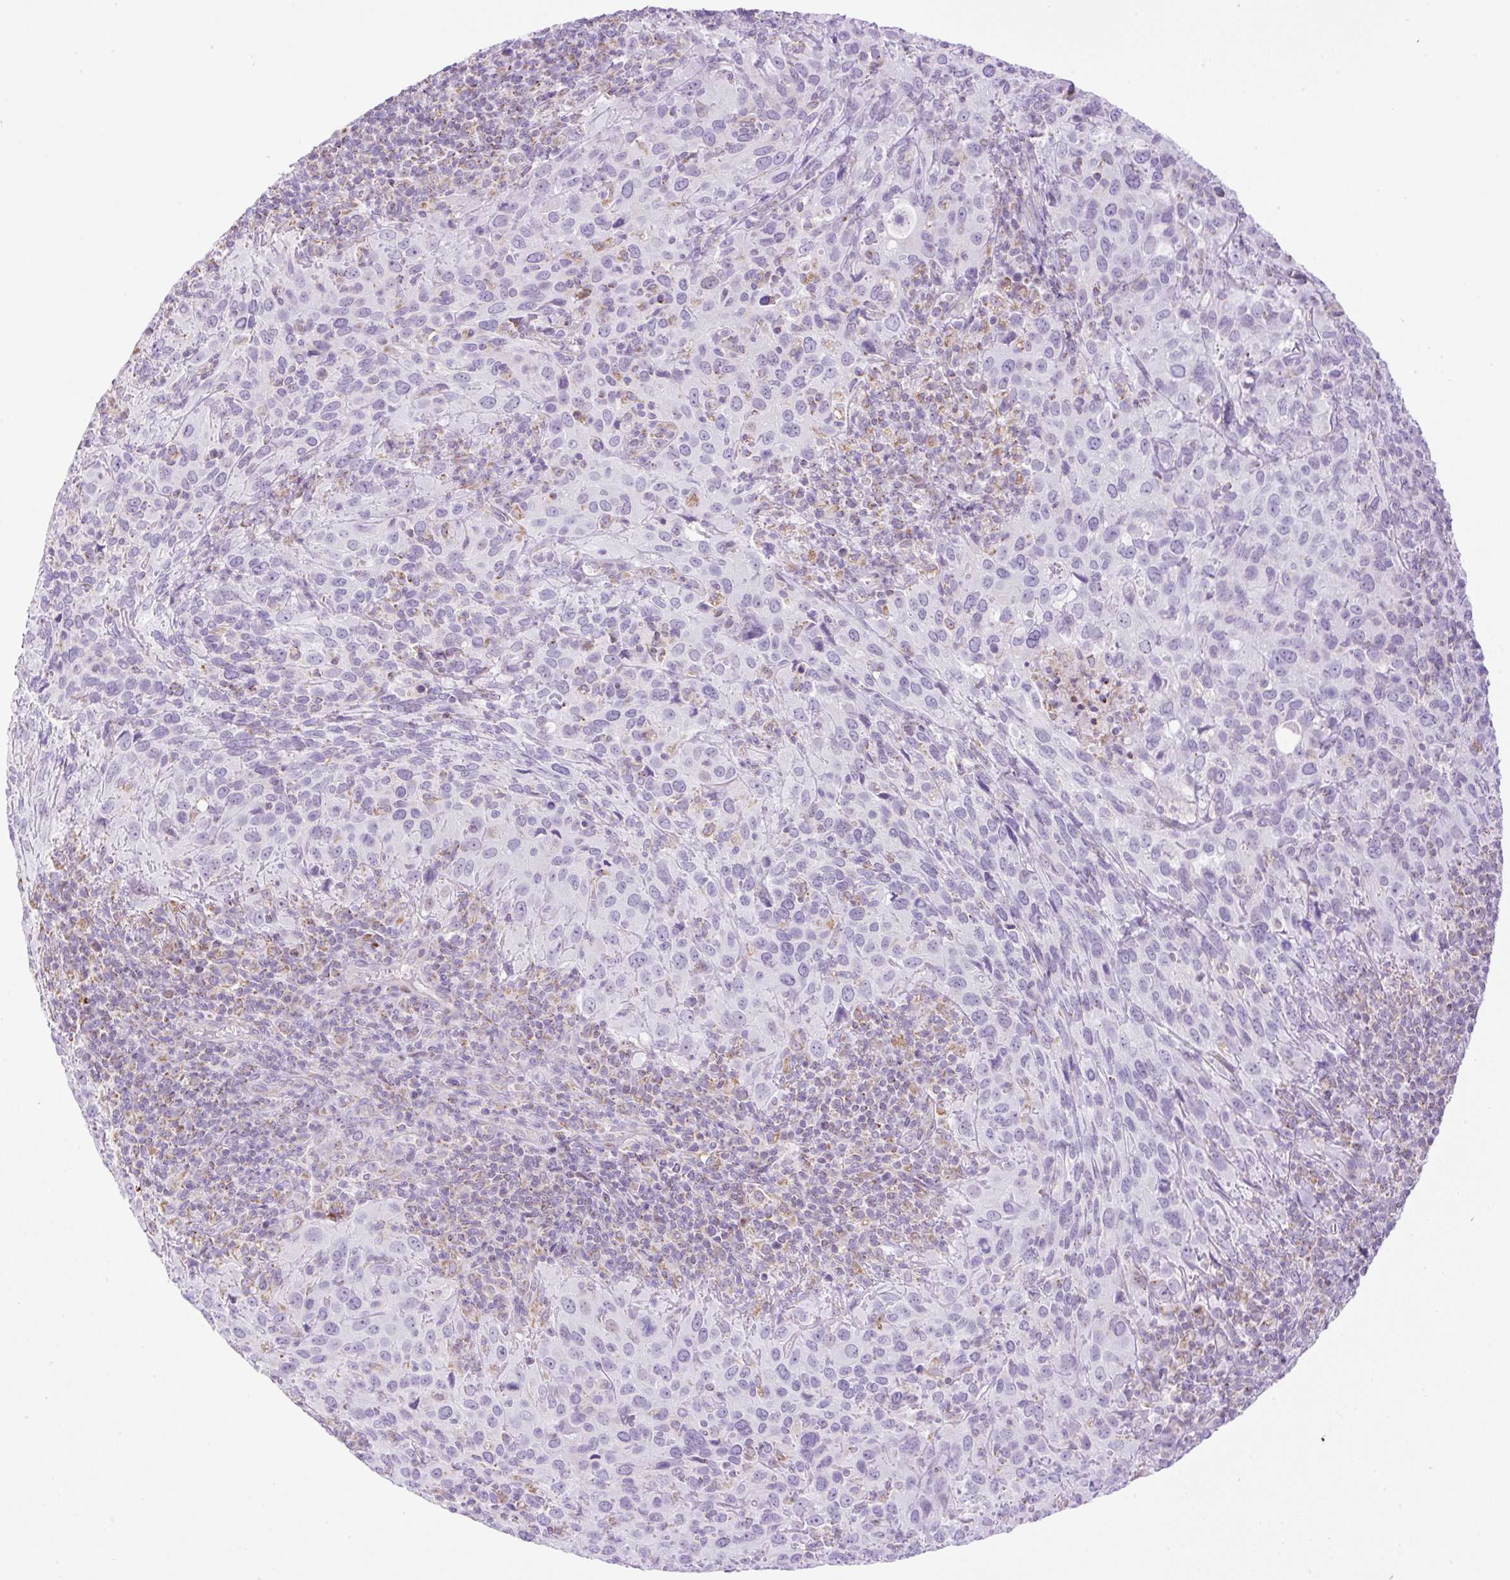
{"staining": {"intensity": "negative", "quantity": "none", "location": "none"}, "tissue": "cervical cancer", "cell_type": "Tumor cells", "image_type": "cancer", "snomed": [{"axis": "morphology", "description": "Squamous cell carcinoma, NOS"}, {"axis": "topography", "description": "Cervix"}], "caption": "This is an immunohistochemistry micrograph of human cervical cancer. There is no staining in tumor cells.", "gene": "SPRR4", "patient": {"sex": "female", "age": 51}}